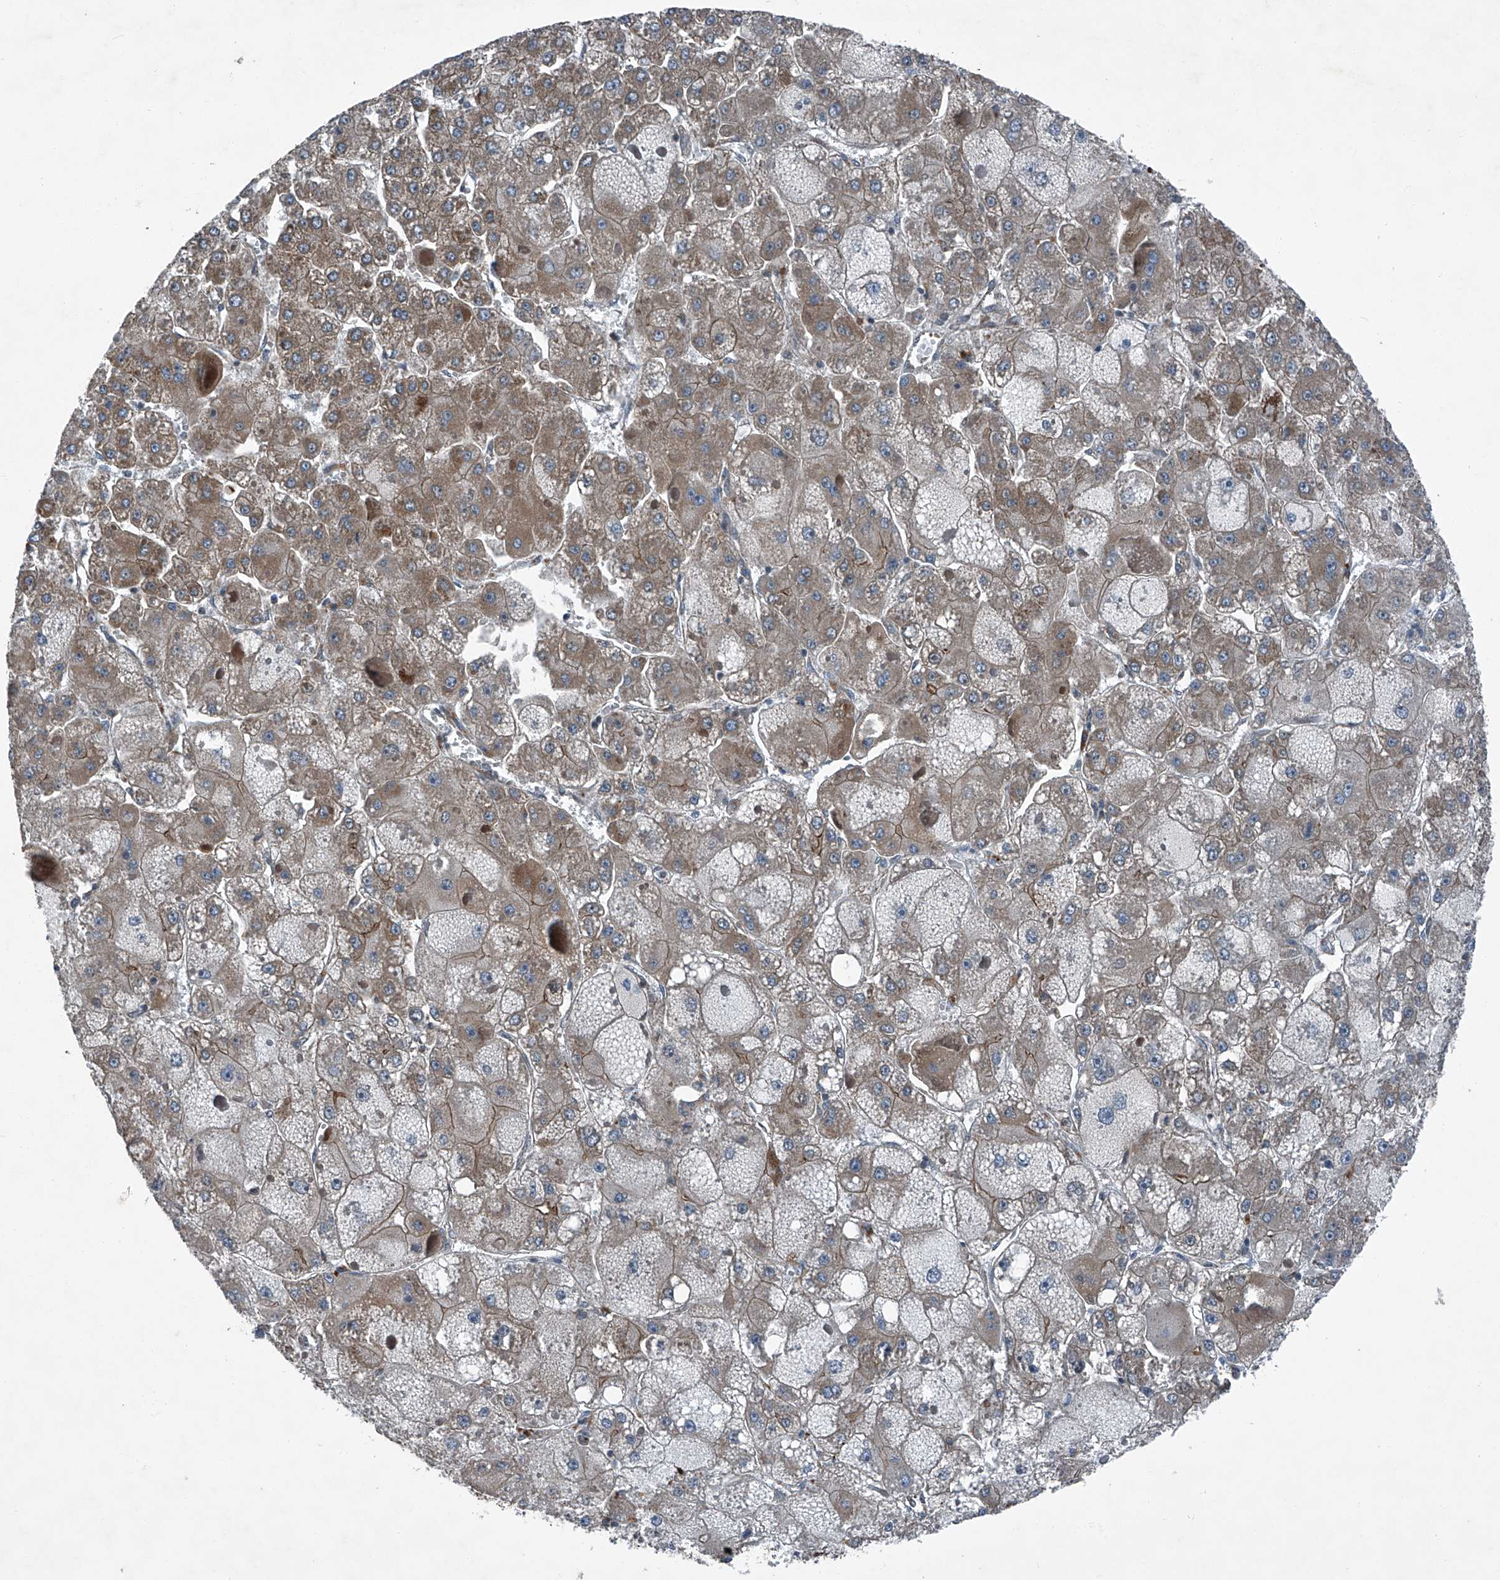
{"staining": {"intensity": "weak", "quantity": "25%-75%", "location": "cytoplasmic/membranous"}, "tissue": "liver cancer", "cell_type": "Tumor cells", "image_type": "cancer", "snomed": [{"axis": "morphology", "description": "Carcinoma, Hepatocellular, NOS"}, {"axis": "topography", "description": "Liver"}], "caption": "A high-resolution histopathology image shows immunohistochemistry staining of liver cancer, which shows weak cytoplasmic/membranous expression in about 25%-75% of tumor cells.", "gene": "SENP2", "patient": {"sex": "female", "age": 73}}